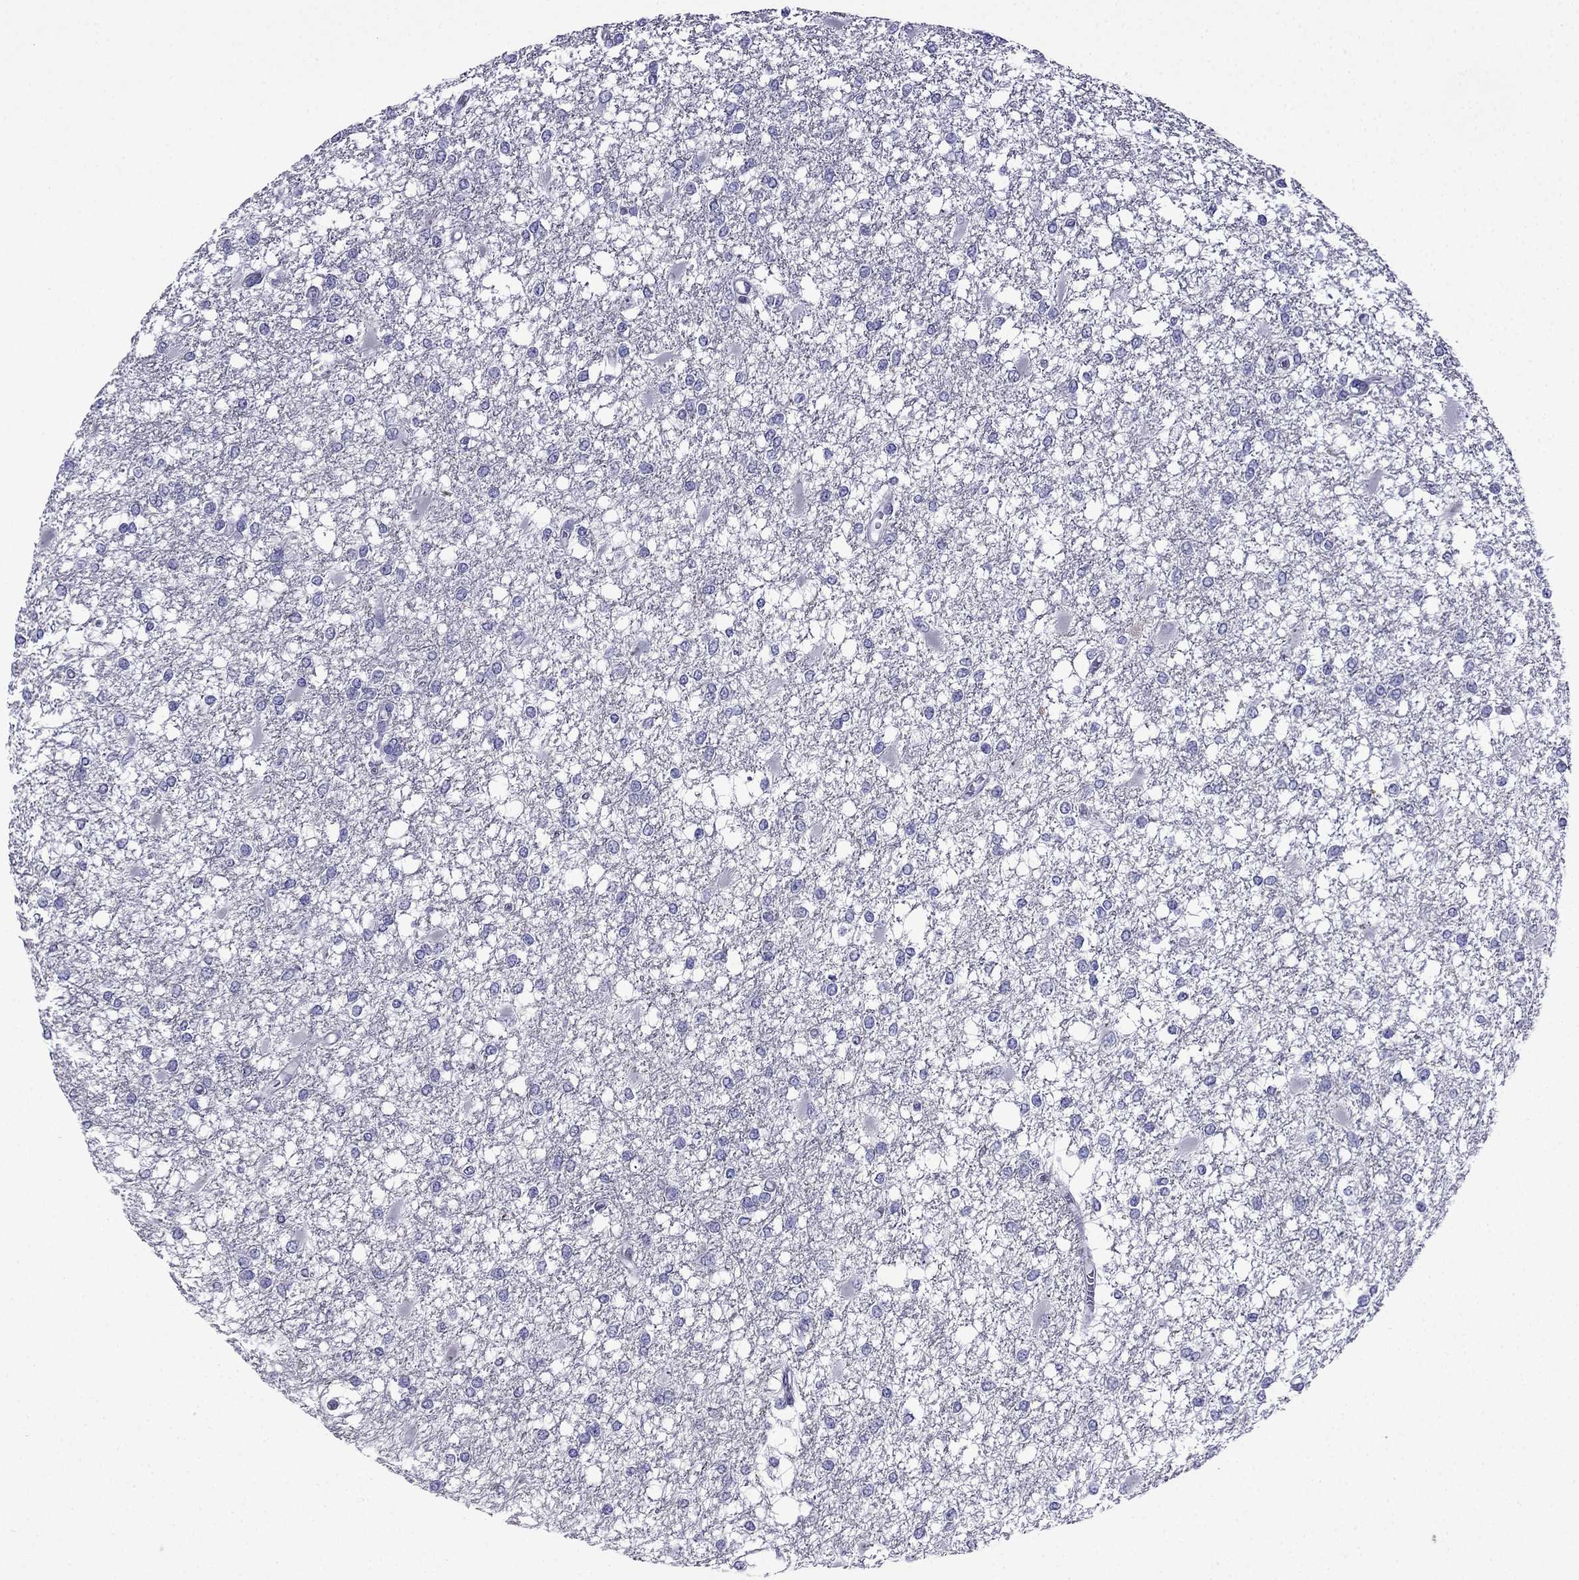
{"staining": {"intensity": "negative", "quantity": "none", "location": "none"}, "tissue": "glioma", "cell_type": "Tumor cells", "image_type": "cancer", "snomed": [{"axis": "morphology", "description": "Glioma, malignant, High grade"}, {"axis": "topography", "description": "Cerebral cortex"}], "caption": "IHC of glioma exhibits no positivity in tumor cells.", "gene": "POM121L12", "patient": {"sex": "male", "age": 79}}